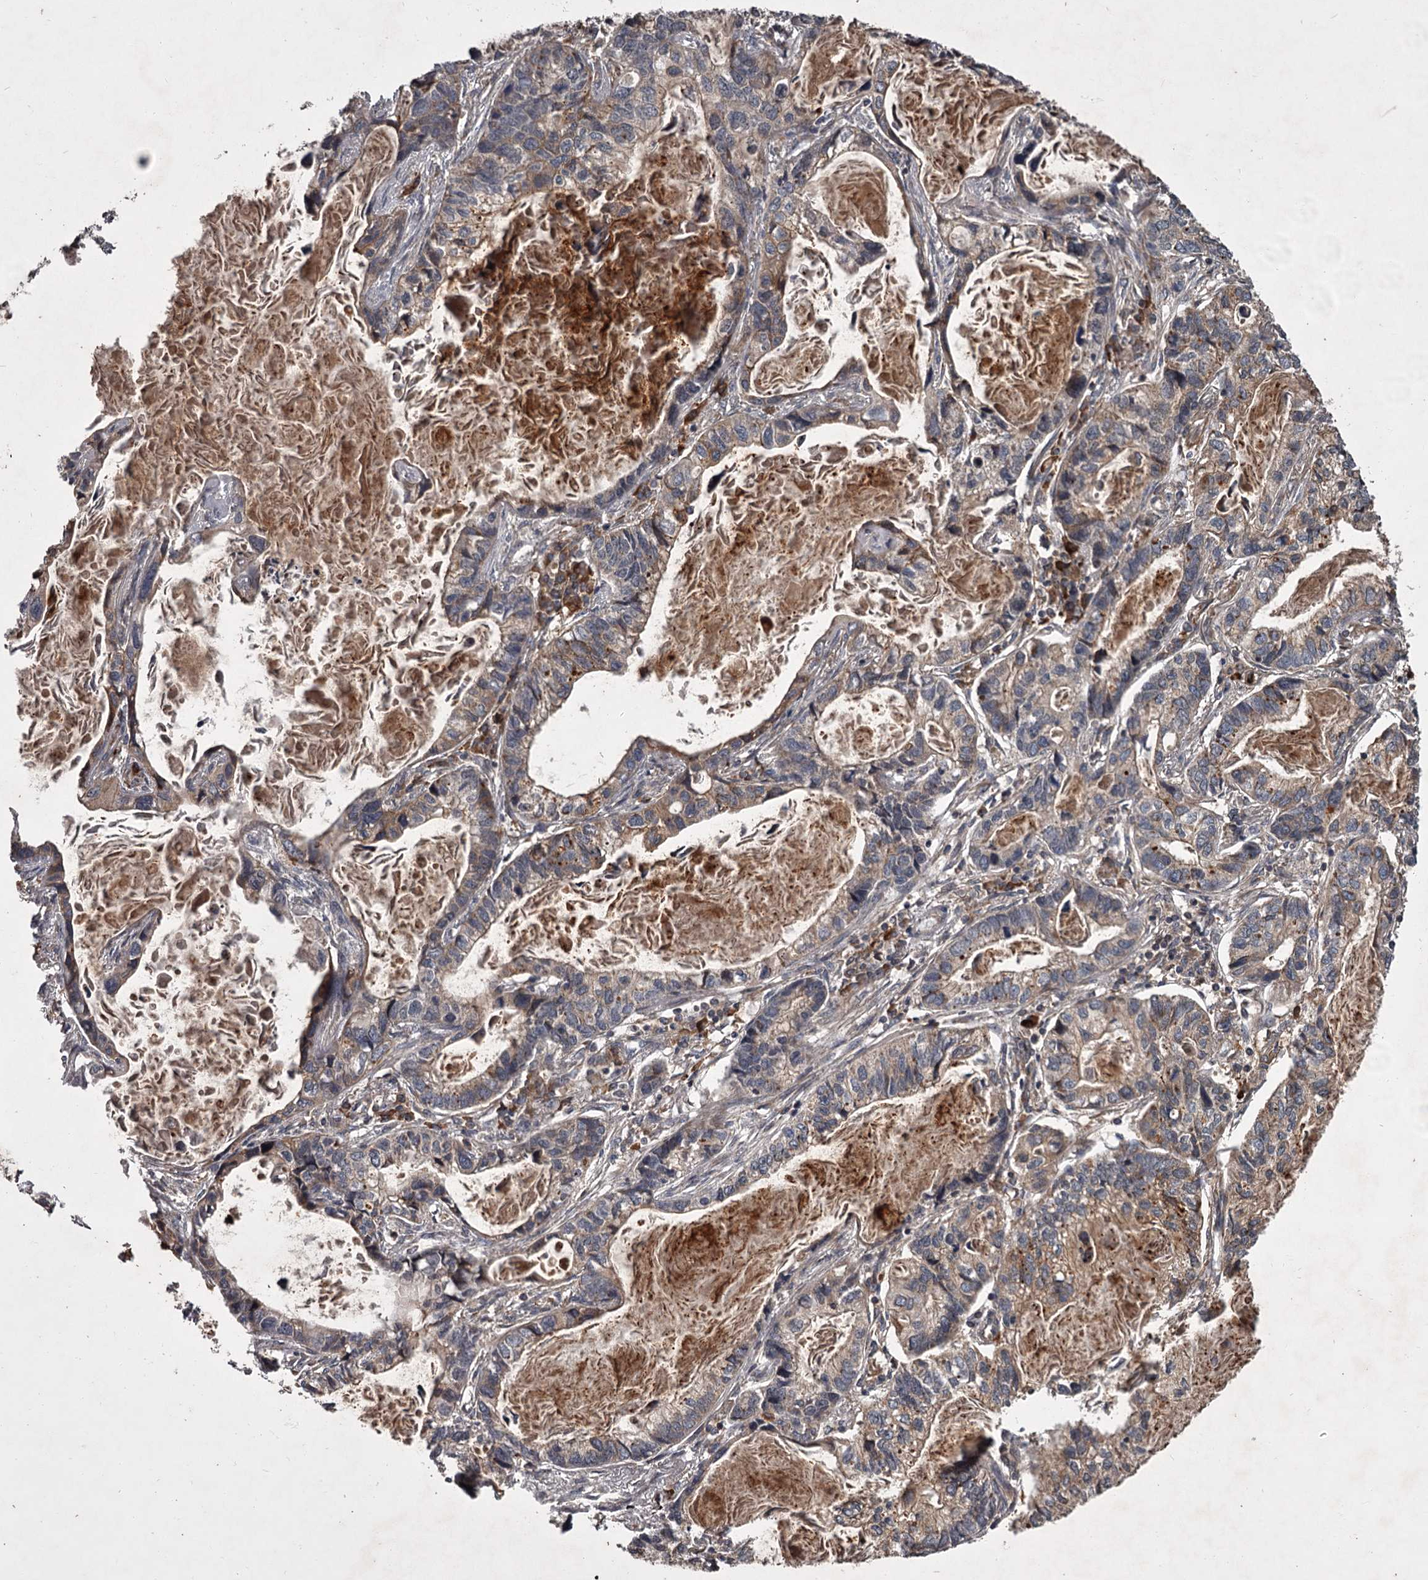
{"staining": {"intensity": "weak", "quantity": "25%-75%", "location": "cytoplasmic/membranous"}, "tissue": "lung cancer", "cell_type": "Tumor cells", "image_type": "cancer", "snomed": [{"axis": "morphology", "description": "Adenocarcinoma, NOS"}, {"axis": "topography", "description": "Lung"}], "caption": "Immunohistochemistry micrograph of human lung cancer stained for a protein (brown), which demonstrates low levels of weak cytoplasmic/membranous staining in about 25%-75% of tumor cells.", "gene": "UNC93B1", "patient": {"sex": "male", "age": 67}}